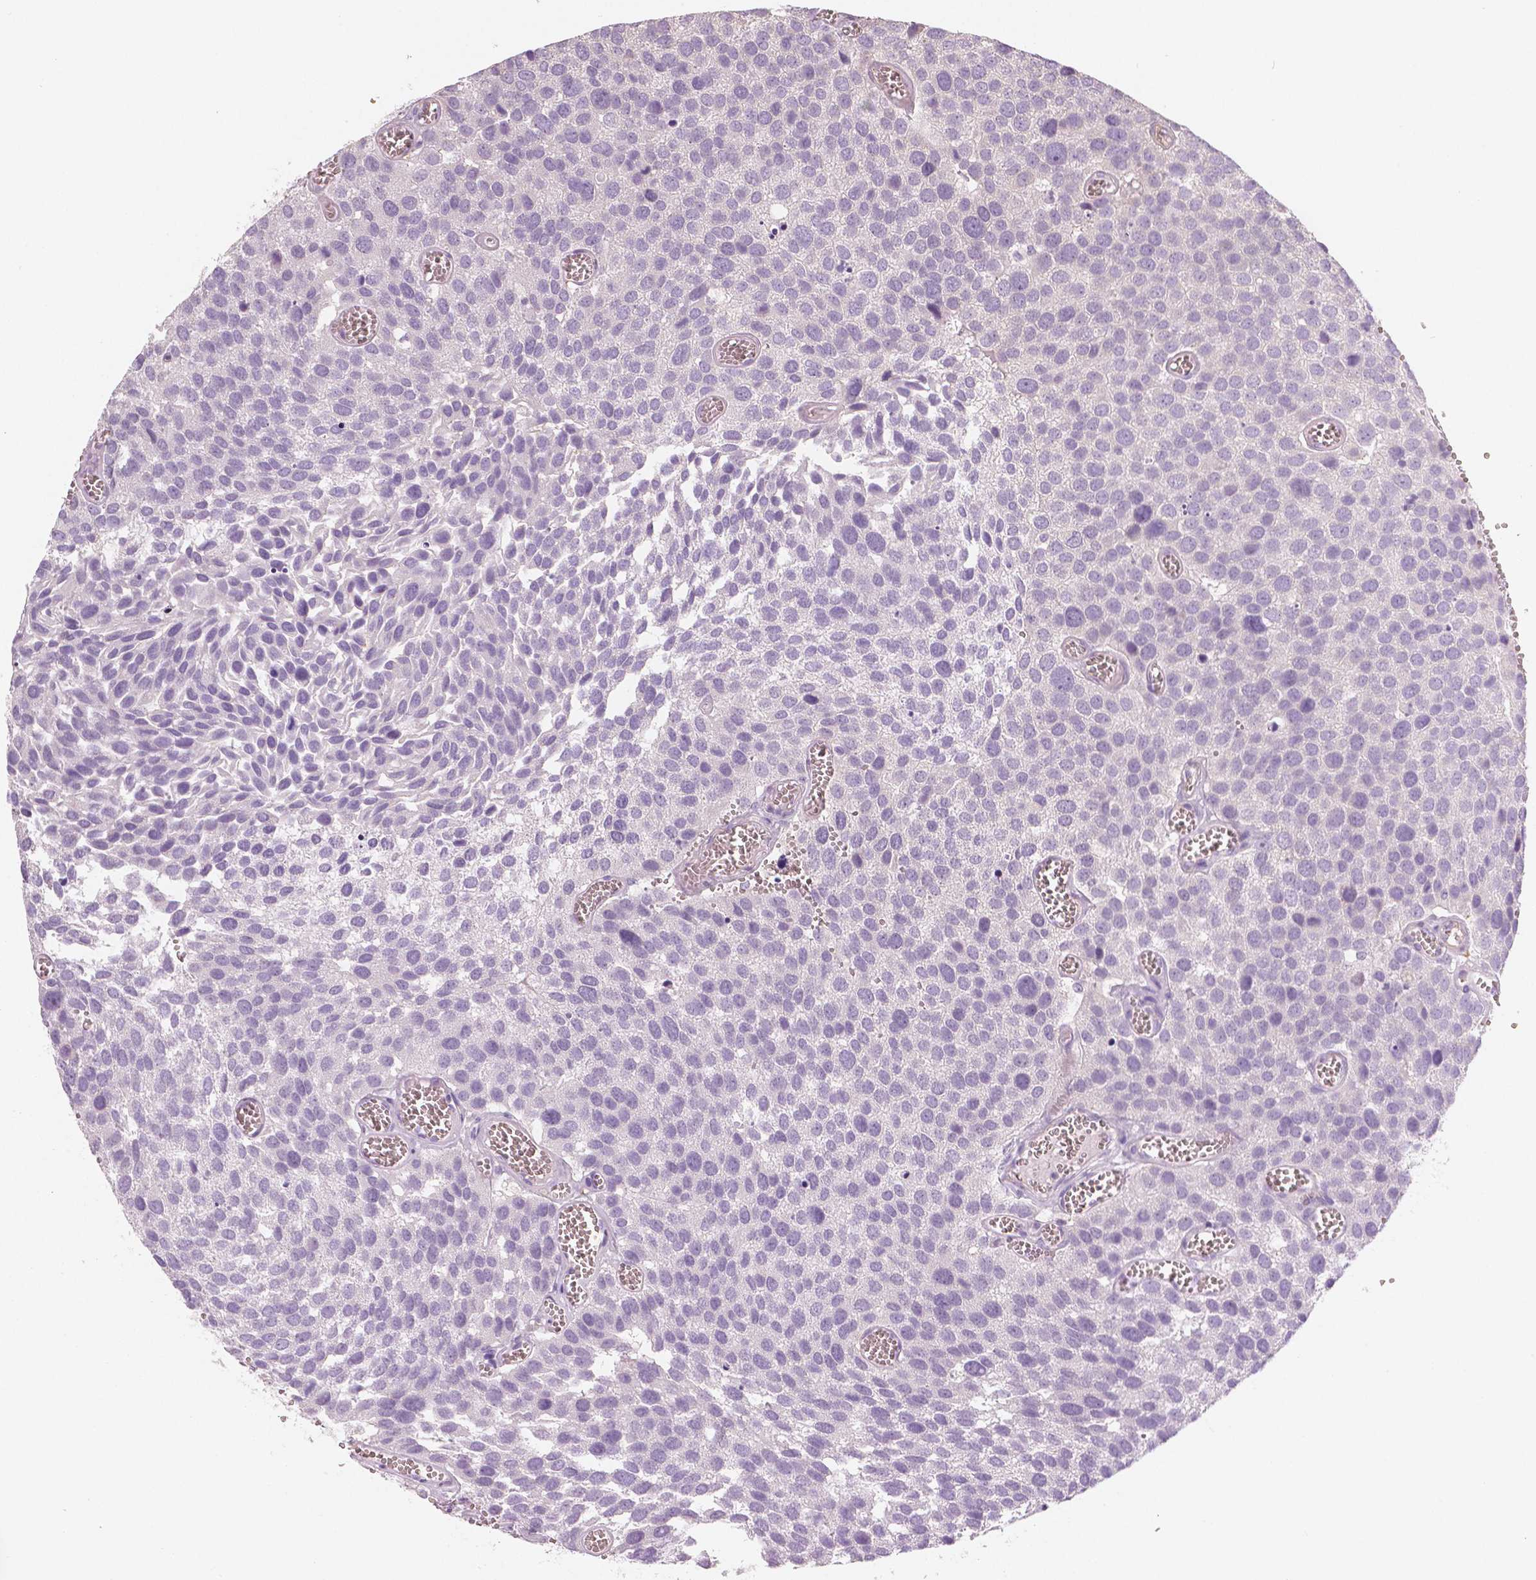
{"staining": {"intensity": "negative", "quantity": "none", "location": "none"}, "tissue": "urothelial cancer", "cell_type": "Tumor cells", "image_type": "cancer", "snomed": [{"axis": "morphology", "description": "Urothelial carcinoma, Low grade"}, {"axis": "topography", "description": "Urinary bladder"}], "caption": "Immunohistochemical staining of human urothelial cancer displays no significant expression in tumor cells. (DAB immunohistochemistry with hematoxylin counter stain).", "gene": "SLC24A1", "patient": {"sex": "female", "age": 69}}